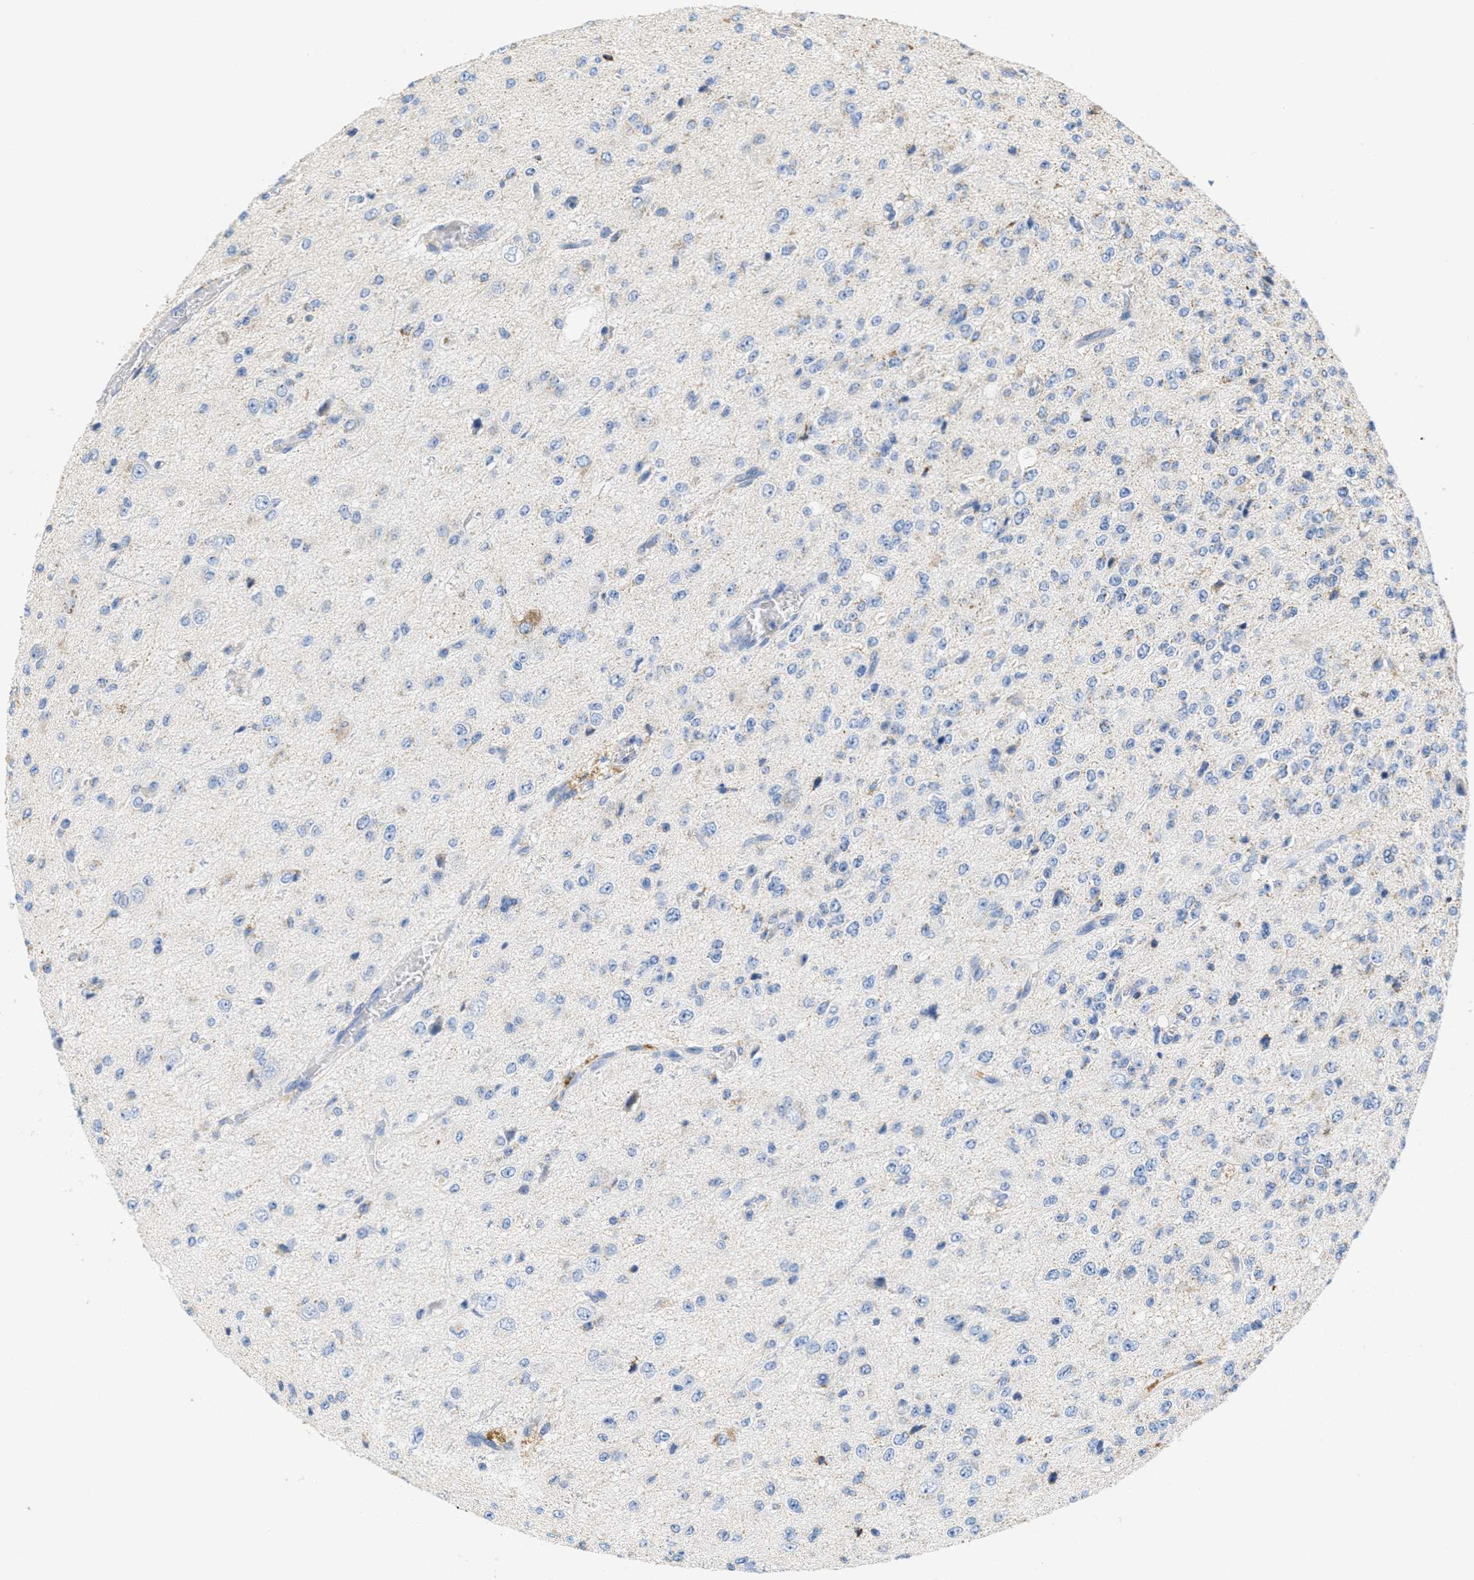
{"staining": {"intensity": "negative", "quantity": "none", "location": "none"}, "tissue": "glioma", "cell_type": "Tumor cells", "image_type": "cancer", "snomed": [{"axis": "morphology", "description": "Glioma, malignant, High grade"}, {"axis": "topography", "description": "pancreas cauda"}], "caption": "Immunohistochemistry (IHC) micrograph of human glioma stained for a protein (brown), which reveals no expression in tumor cells.", "gene": "KCNJ5", "patient": {"sex": "male", "age": 60}}